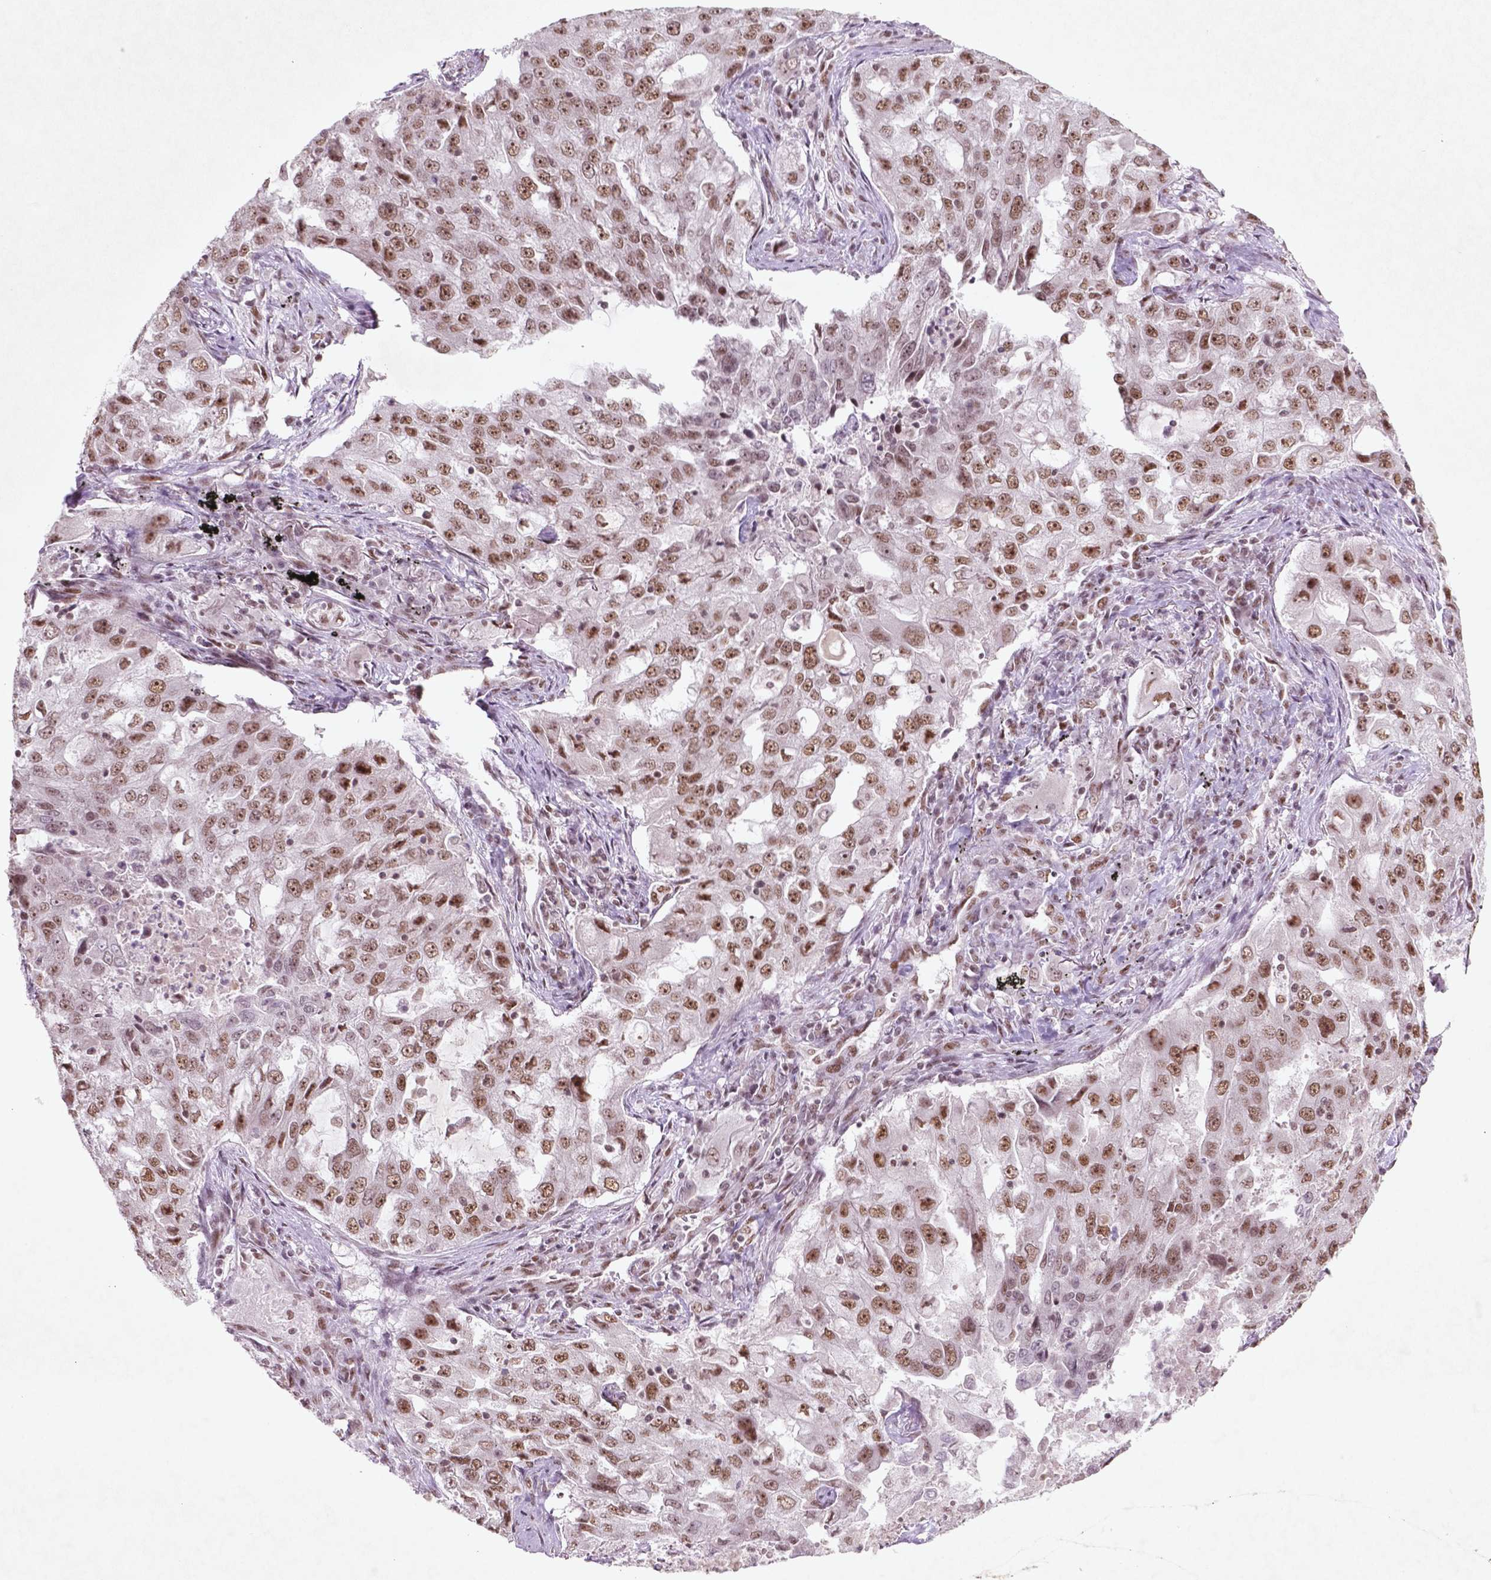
{"staining": {"intensity": "moderate", "quantity": ">75%", "location": "nuclear"}, "tissue": "lung cancer", "cell_type": "Tumor cells", "image_type": "cancer", "snomed": [{"axis": "morphology", "description": "Adenocarcinoma, NOS"}, {"axis": "topography", "description": "Lung"}], "caption": "A high-resolution micrograph shows IHC staining of lung cancer (adenocarcinoma), which reveals moderate nuclear positivity in about >75% of tumor cells.", "gene": "HMG20B", "patient": {"sex": "female", "age": 61}}